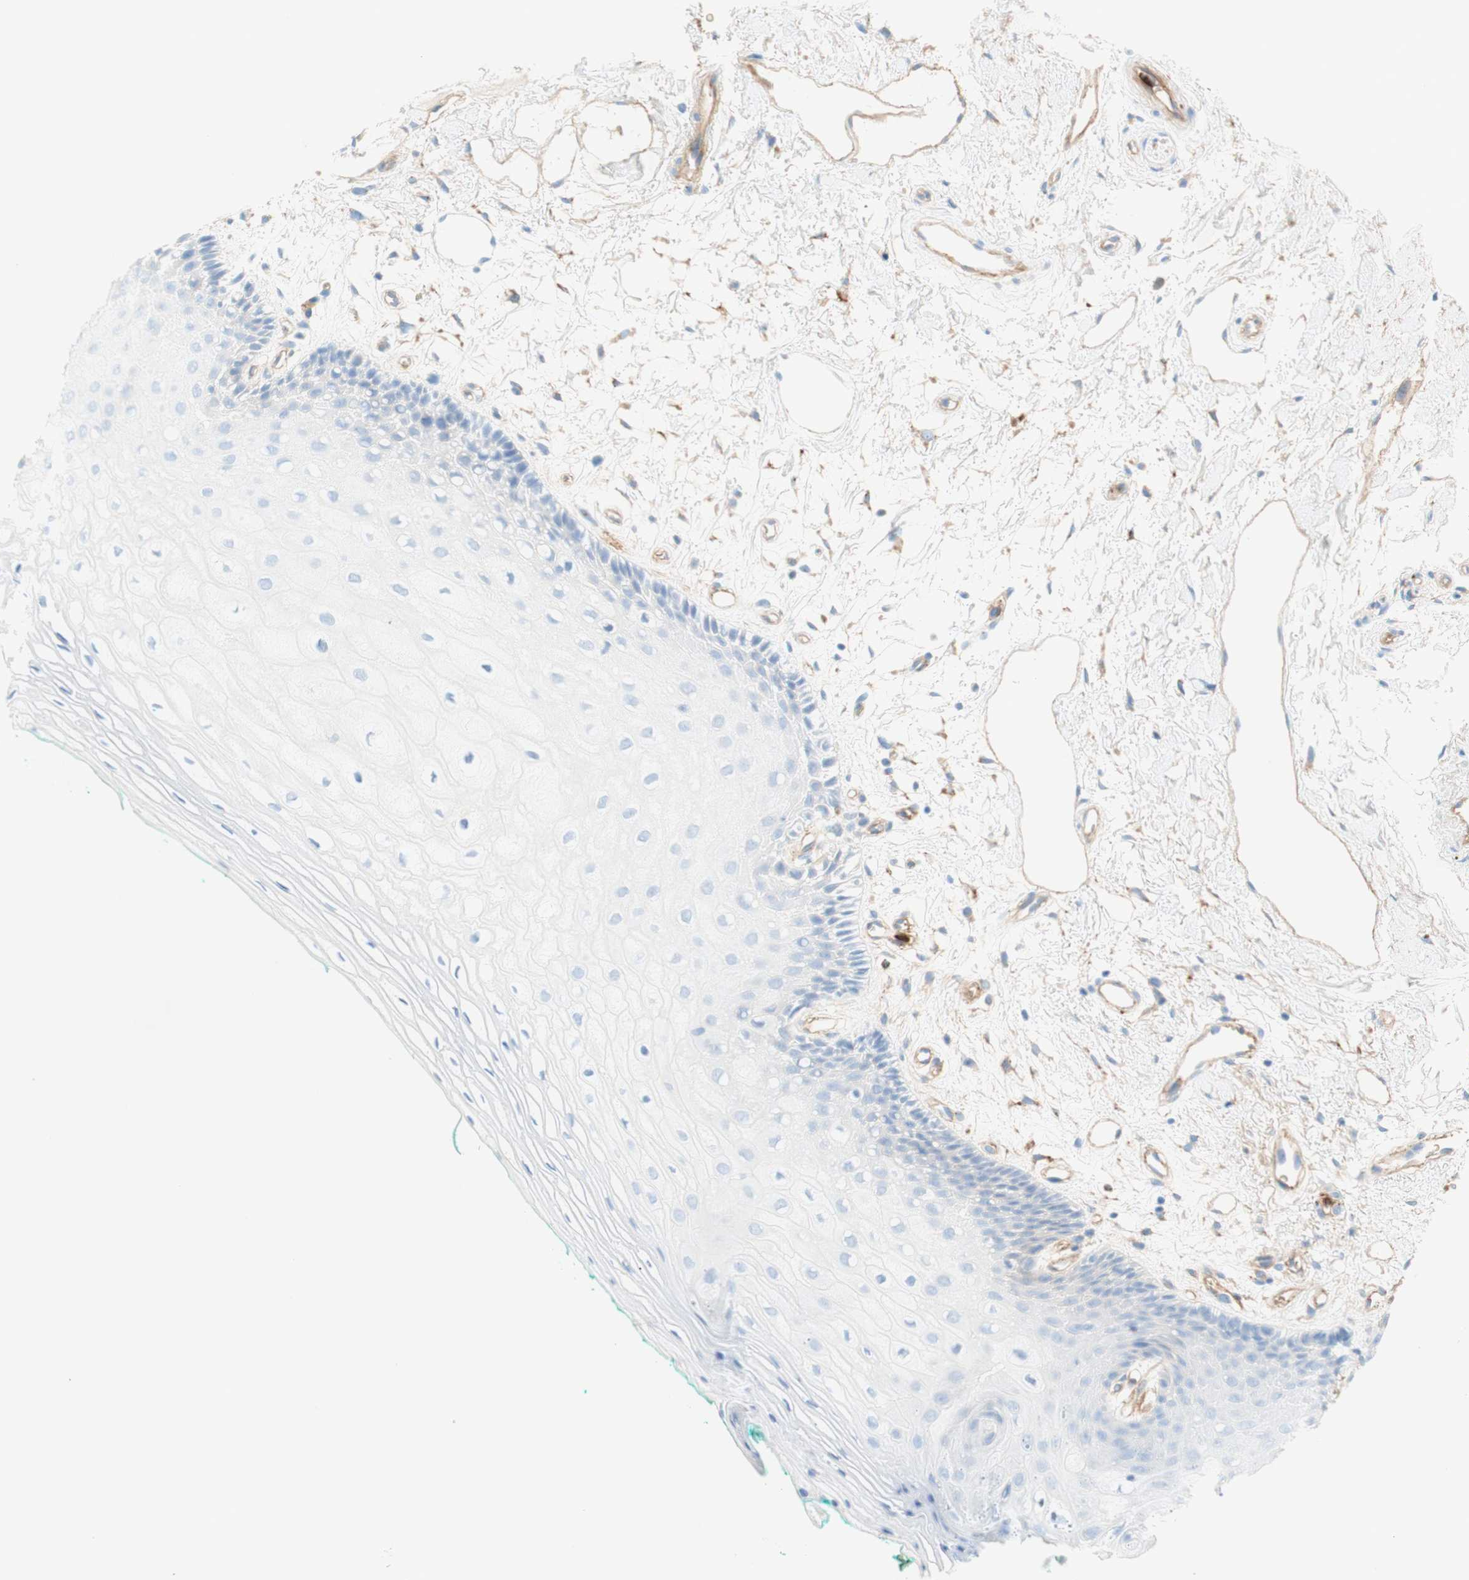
{"staining": {"intensity": "negative", "quantity": "none", "location": "none"}, "tissue": "oral mucosa", "cell_type": "Squamous epithelial cells", "image_type": "normal", "snomed": [{"axis": "morphology", "description": "Normal tissue, NOS"}, {"axis": "topography", "description": "Skeletal muscle"}, {"axis": "topography", "description": "Oral tissue"}, {"axis": "topography", "description": "Peripheral nerve tissue"}], "caption": "The immunohistochemistry (IHC) histopathology image has no significant positivity in squamous epithelial cells of oral mucosa.", "gene": "STOM", "patient": {"sex": "female", "age": 84}}